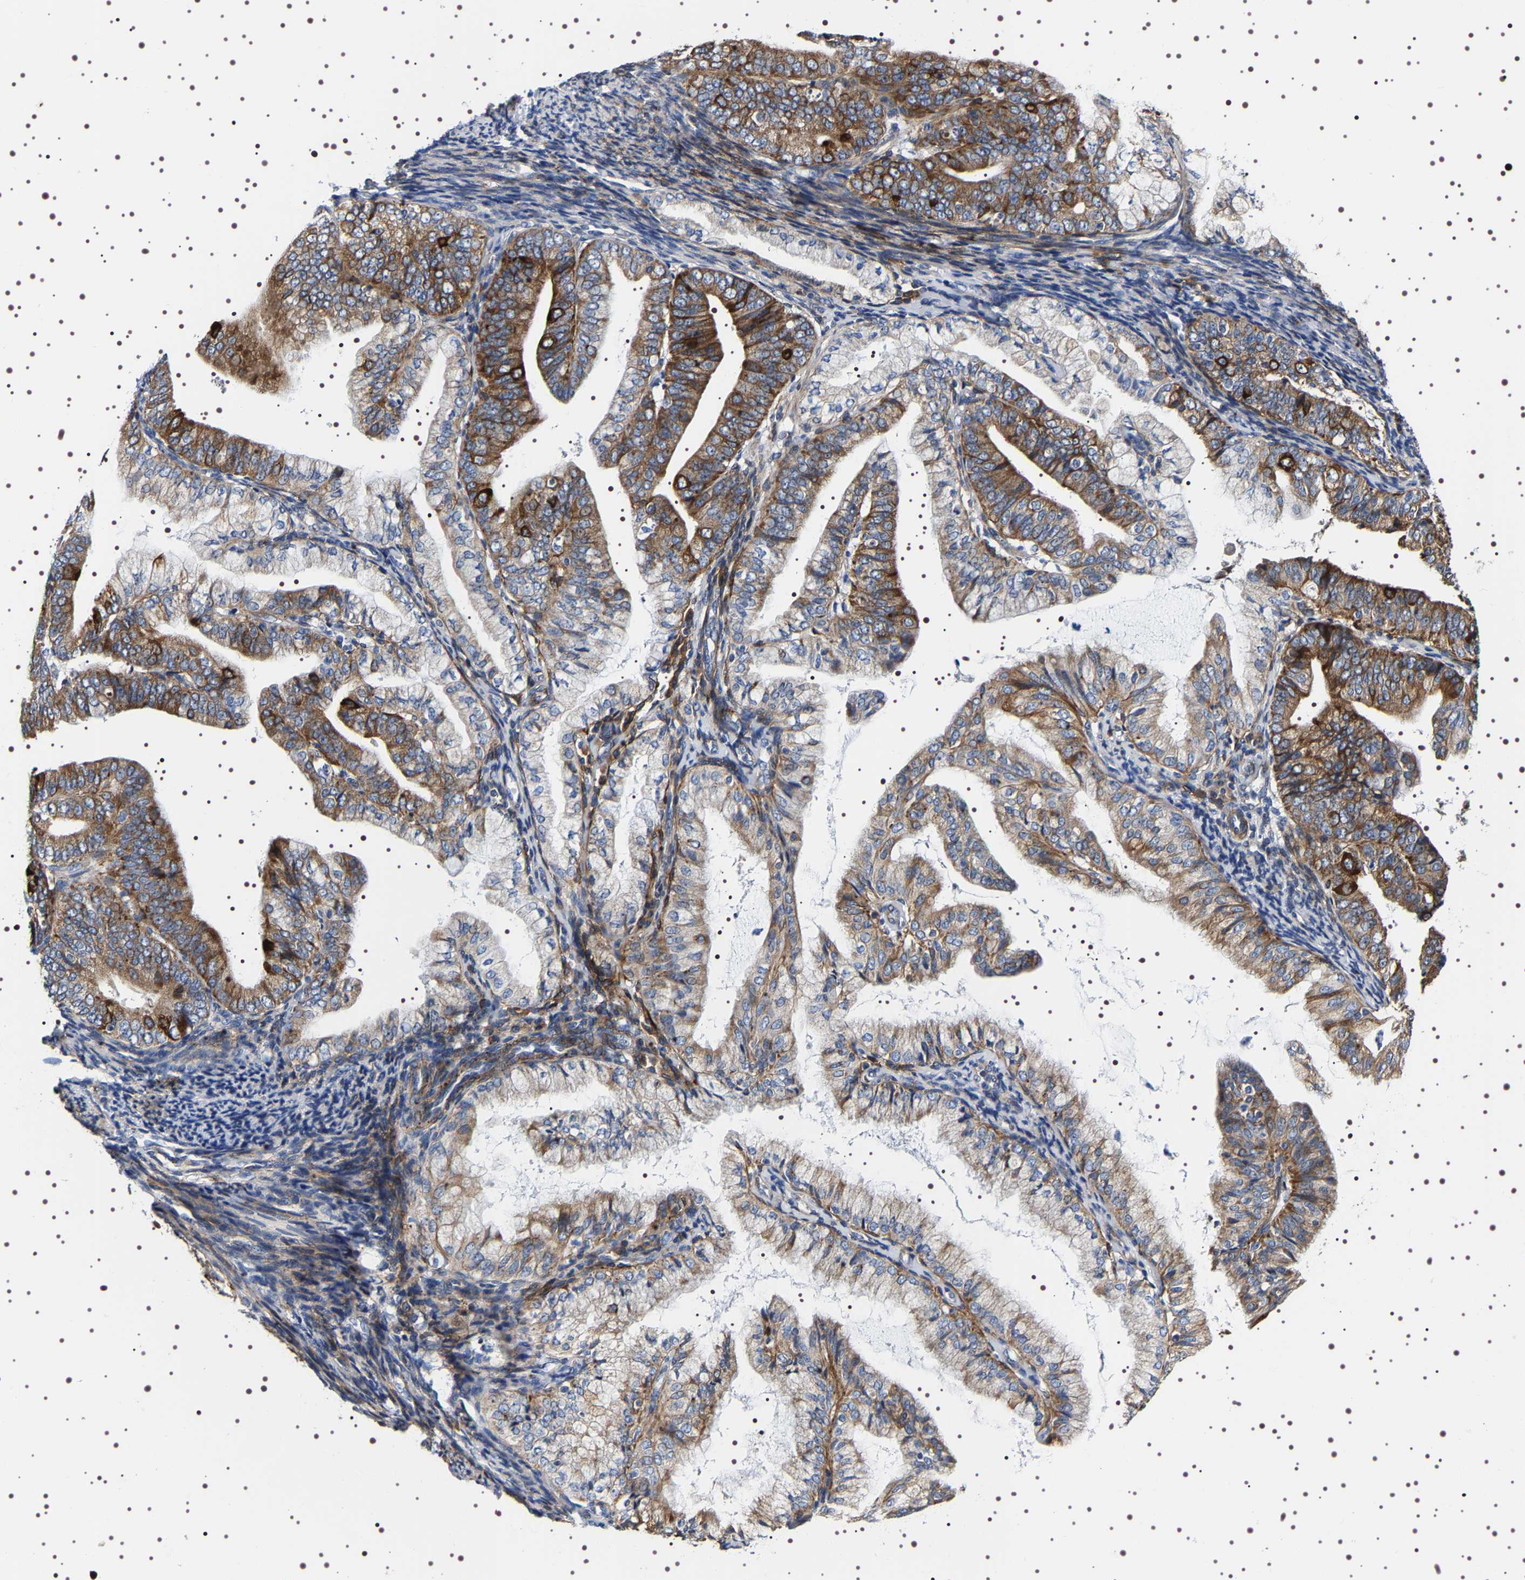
{"staining": {"intensity": "moderate", "quantity": ">75%", "location": "cytoplasmic/membranous"}, "tissue": "endometrial cancer", "cell_type": "Tumor cells", "image_type": "cancer", "snomed": [{"axis": "morphology", "description": "Adenocarcinoma, NOS"}, {"axis": "topography", "description": "Endometrium"}], "caption": "Human endometrial adenocarcinoma stained with a protein marker reveals moderate staining in tumor cells.", "gene": "SQLE", "patient": {"sex": "female", "age": 63}}